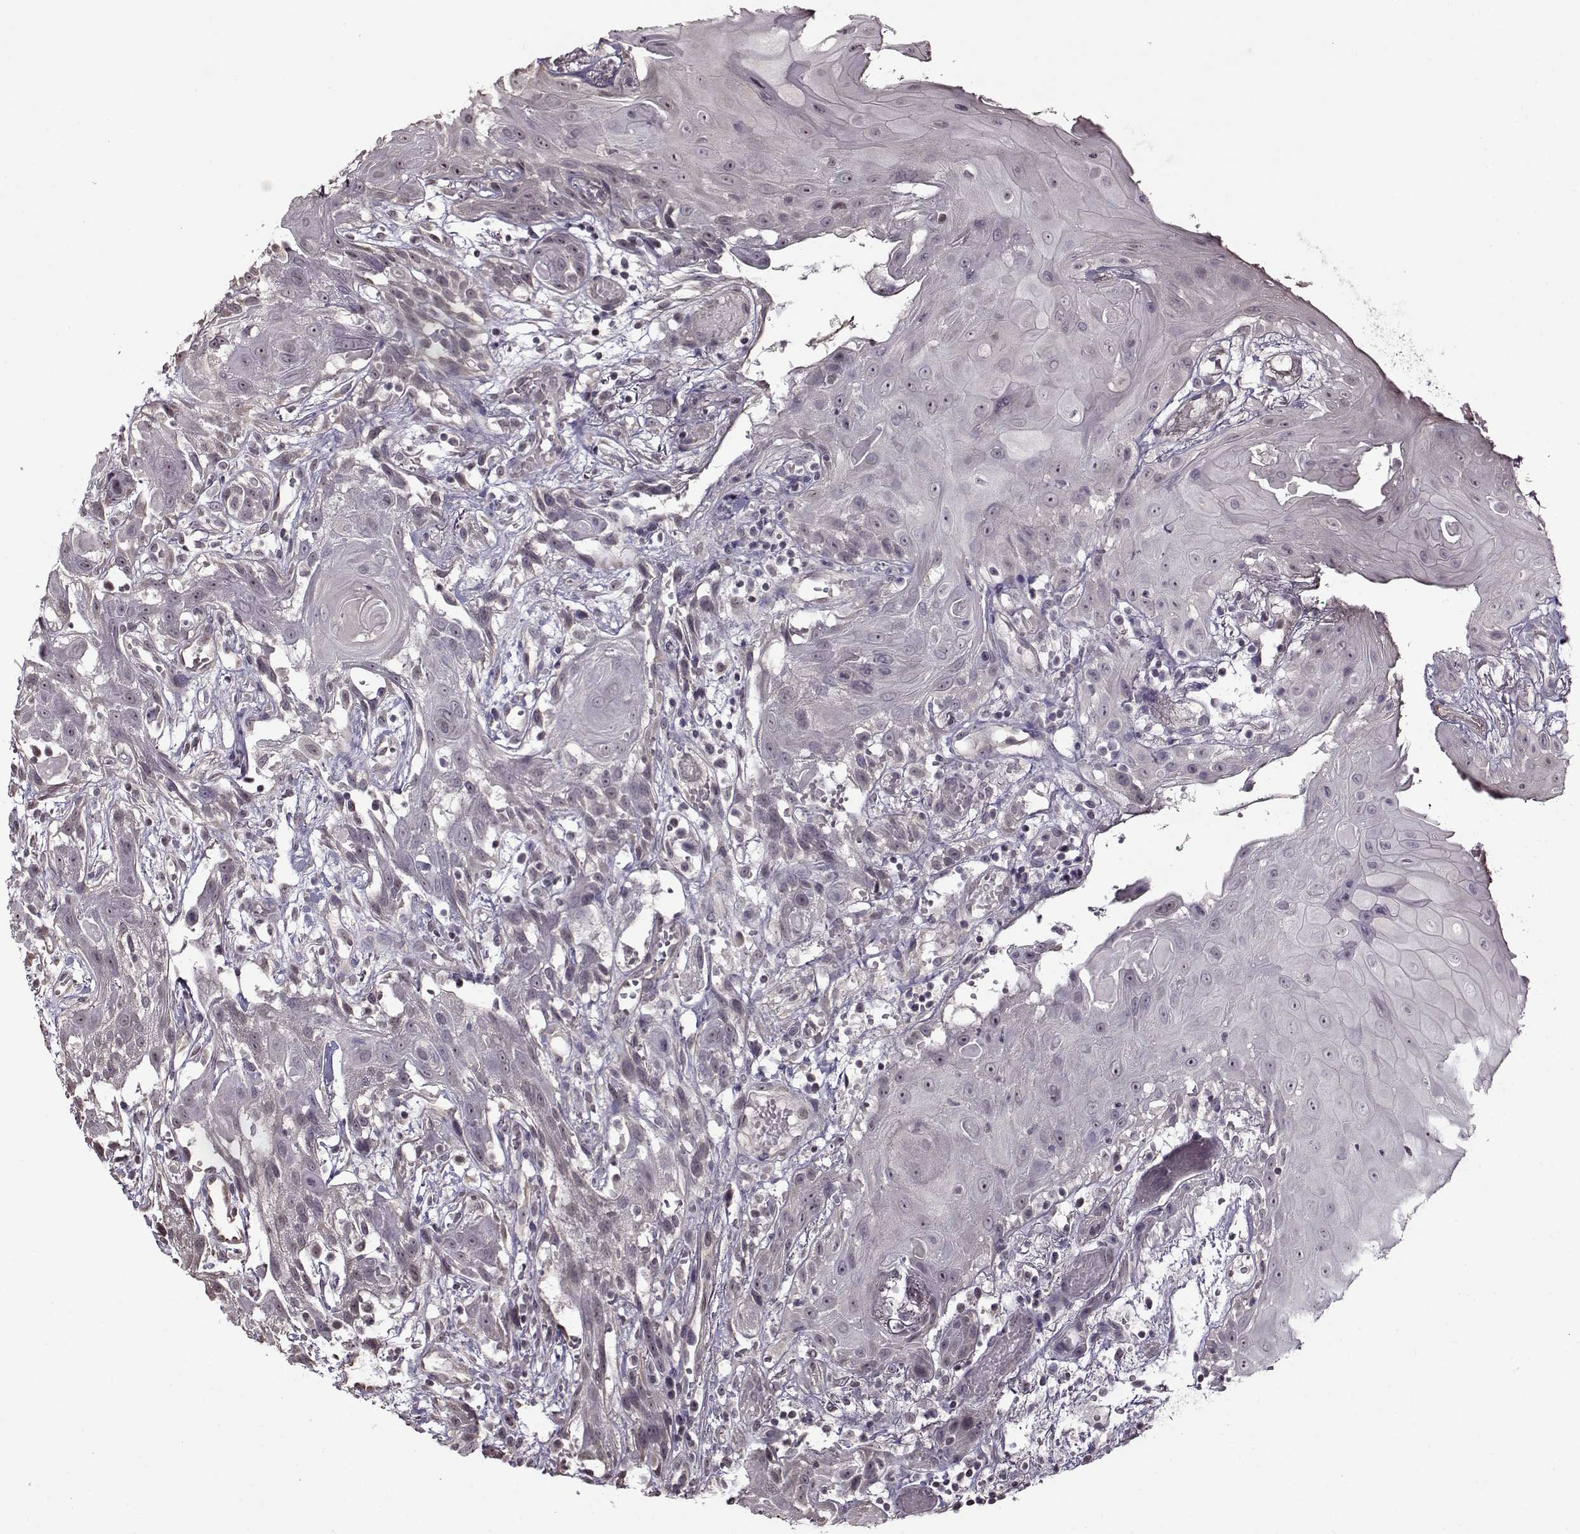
{"staining": {"intensity": "negative", "quantity": "none", "location": "none"}, "tissue": "head and neck cancer", "cell_type": "Tumor cells", "image_type": "cancer", "snomed": [{"axis": "morphology", "description": "Normal tissue, NOS"}, {"axis": "morphology", "description": "Squamous cell carcinoma, NOS"}, {"axis": "topography", "description": "Oral tissue"}, {"axis": "topography", "description": "Salivary gland"}, {"axis": "topography", "description": "Head-Neck"}], "caption": "A micrograph of head and neck squamous cell carcinoma stained for a protein reveals no brown staining in tumor cells.", "gene": "FSHB", "patient": {"sex": "female", "age": 62}}